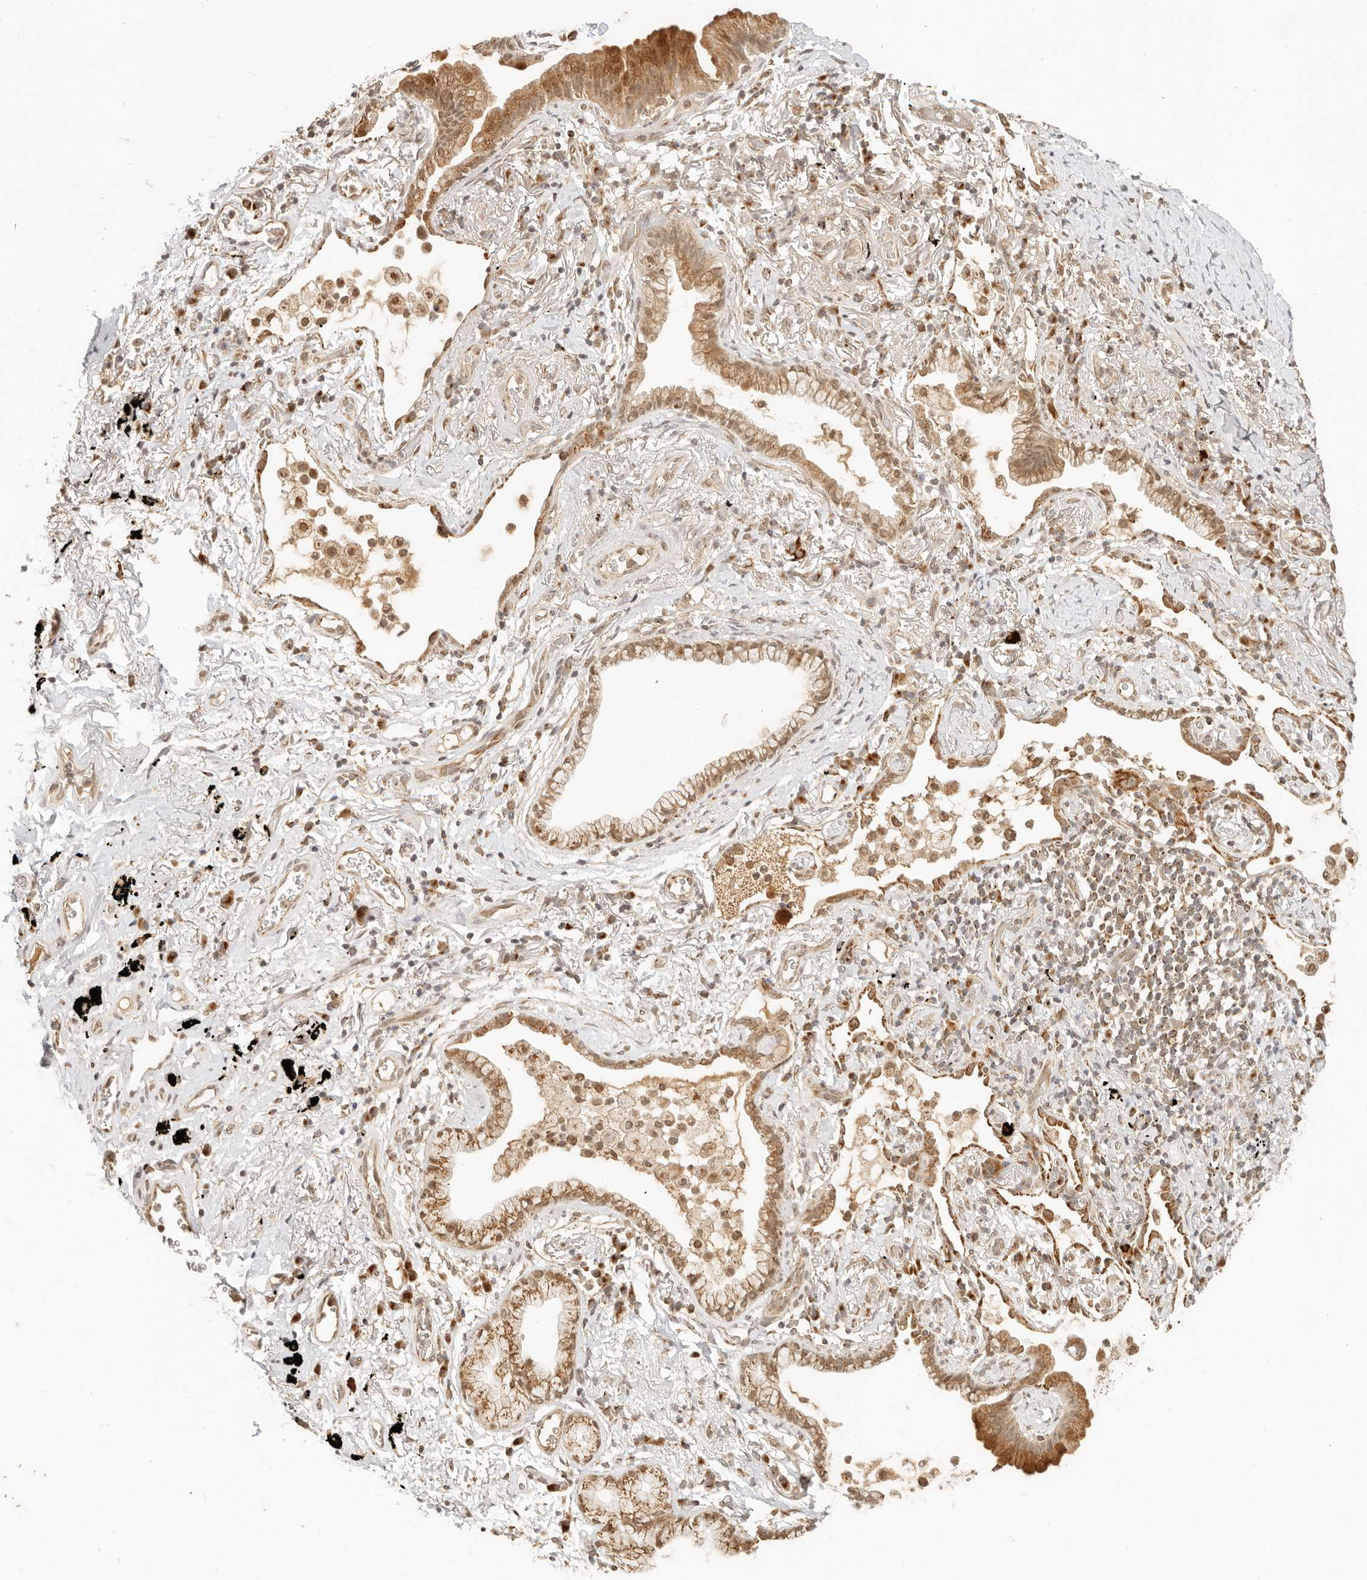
{"staining": {"intensity": "moderate", "quantity": ">75%", "location": "cytoplasmic/membranous,nuclear"}, "tissue": "lung cancer", "cell_type": "Tumor cells", "image_type": "cancer", "snomed": [{"axis": "morphology", "description": "Adenocarcinoma, NOS"}, {"axis": "topography", "description": "Lung"}], "caption": "The immunohistochemical stain shows moderate cytoplasmic/membranous and nuclear staining in tumor cells of lung cancer (adenocarcinoma) tissue.", "gene": "INTS11", "patient": {"sex": "female", "age": 70}}